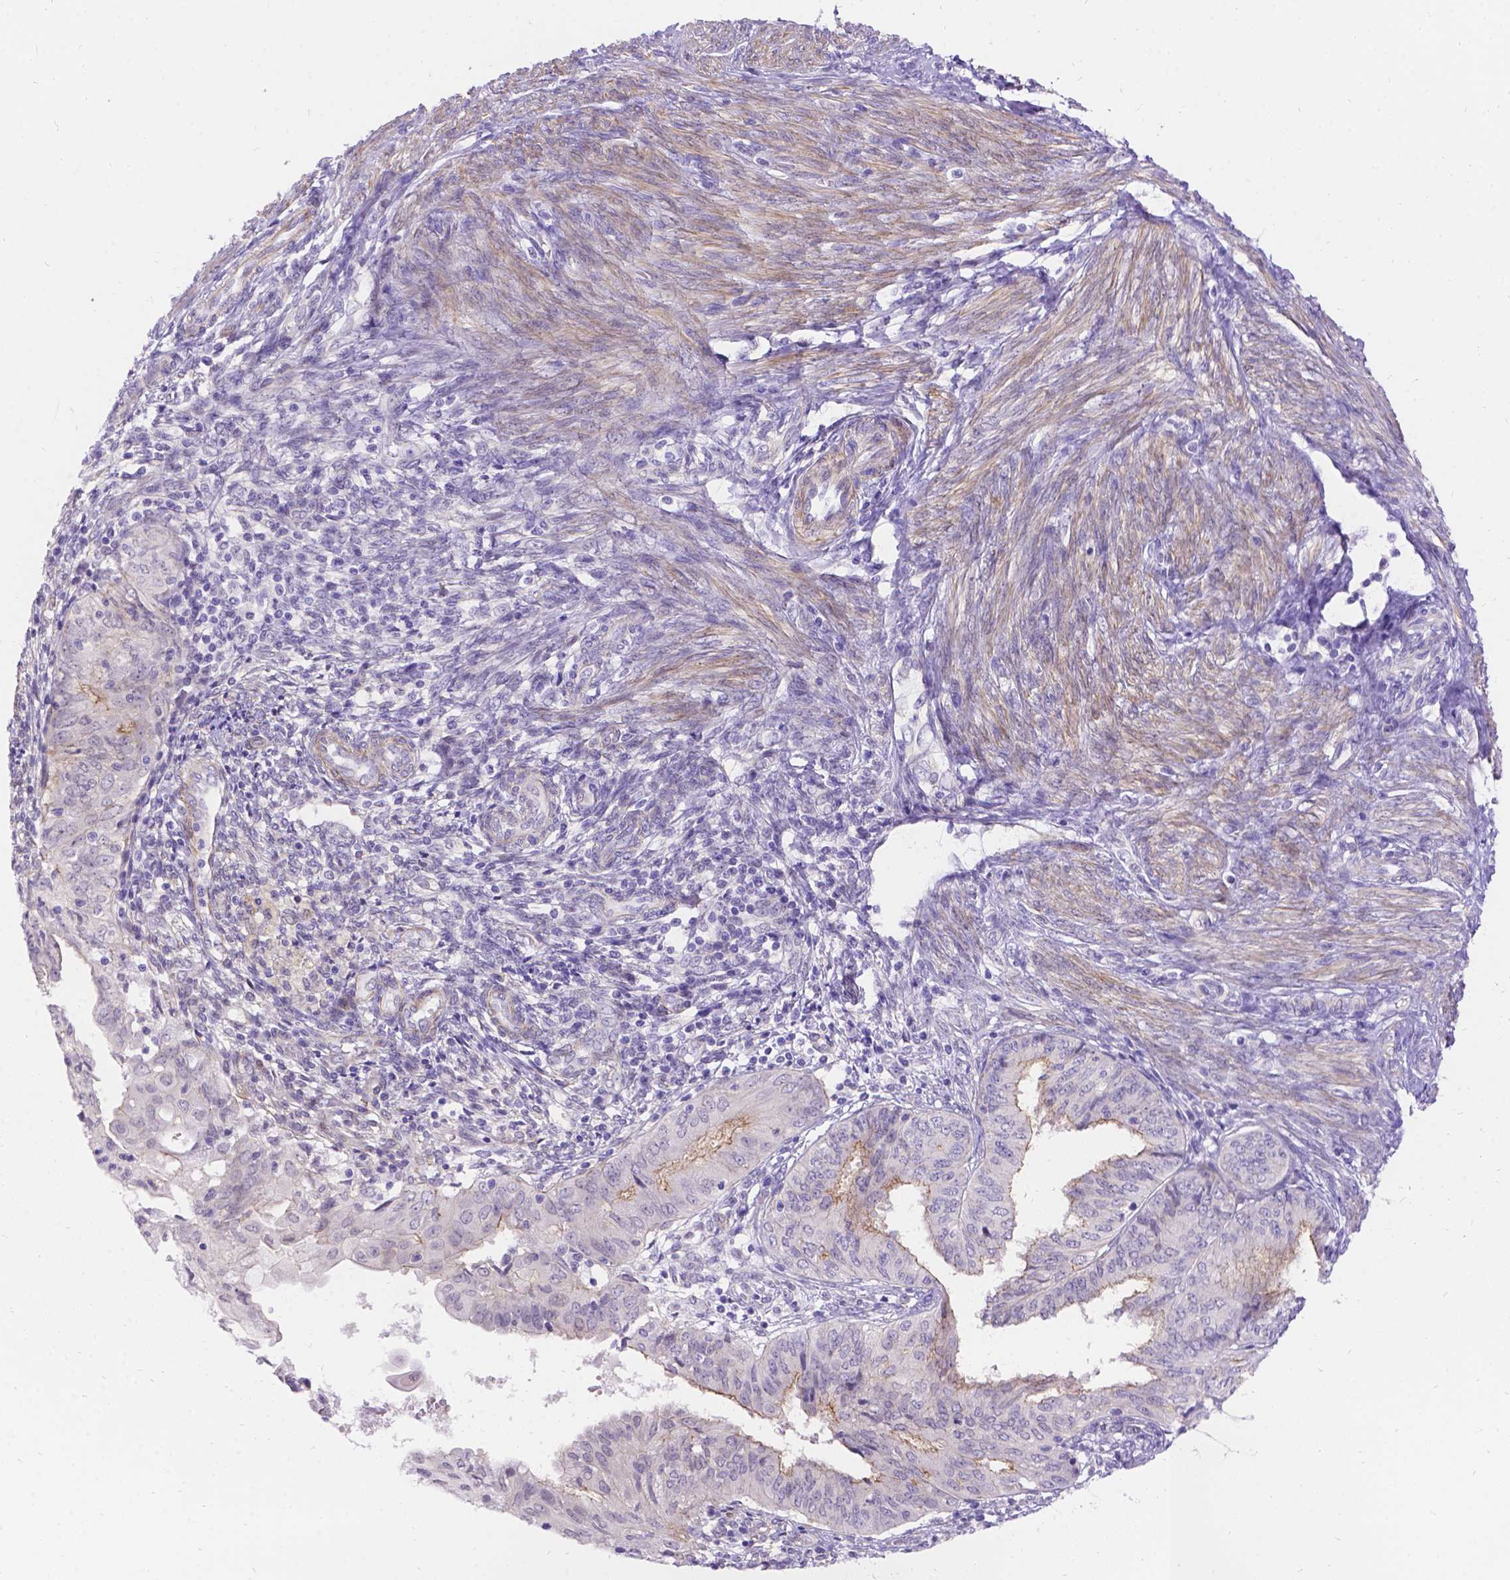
{"staining": {"intensity": "weak", "quantity": "<25%", "location": "cytoplasmic/membranous"}, "tissue": "endometrial cancer", "cell_type": "Tumor cells", "image_type": "cancer", "snomed": [{"axis": "morphology", "description": "Adenocarcinoma, NOS"}, {"axis": "topography", "description": "Endometrium"}], "caption": "Tumor cells show no significant expression in endometrial cancer.", "gene": "PALS1", "patient": {"sex": "female", "age": 68}}